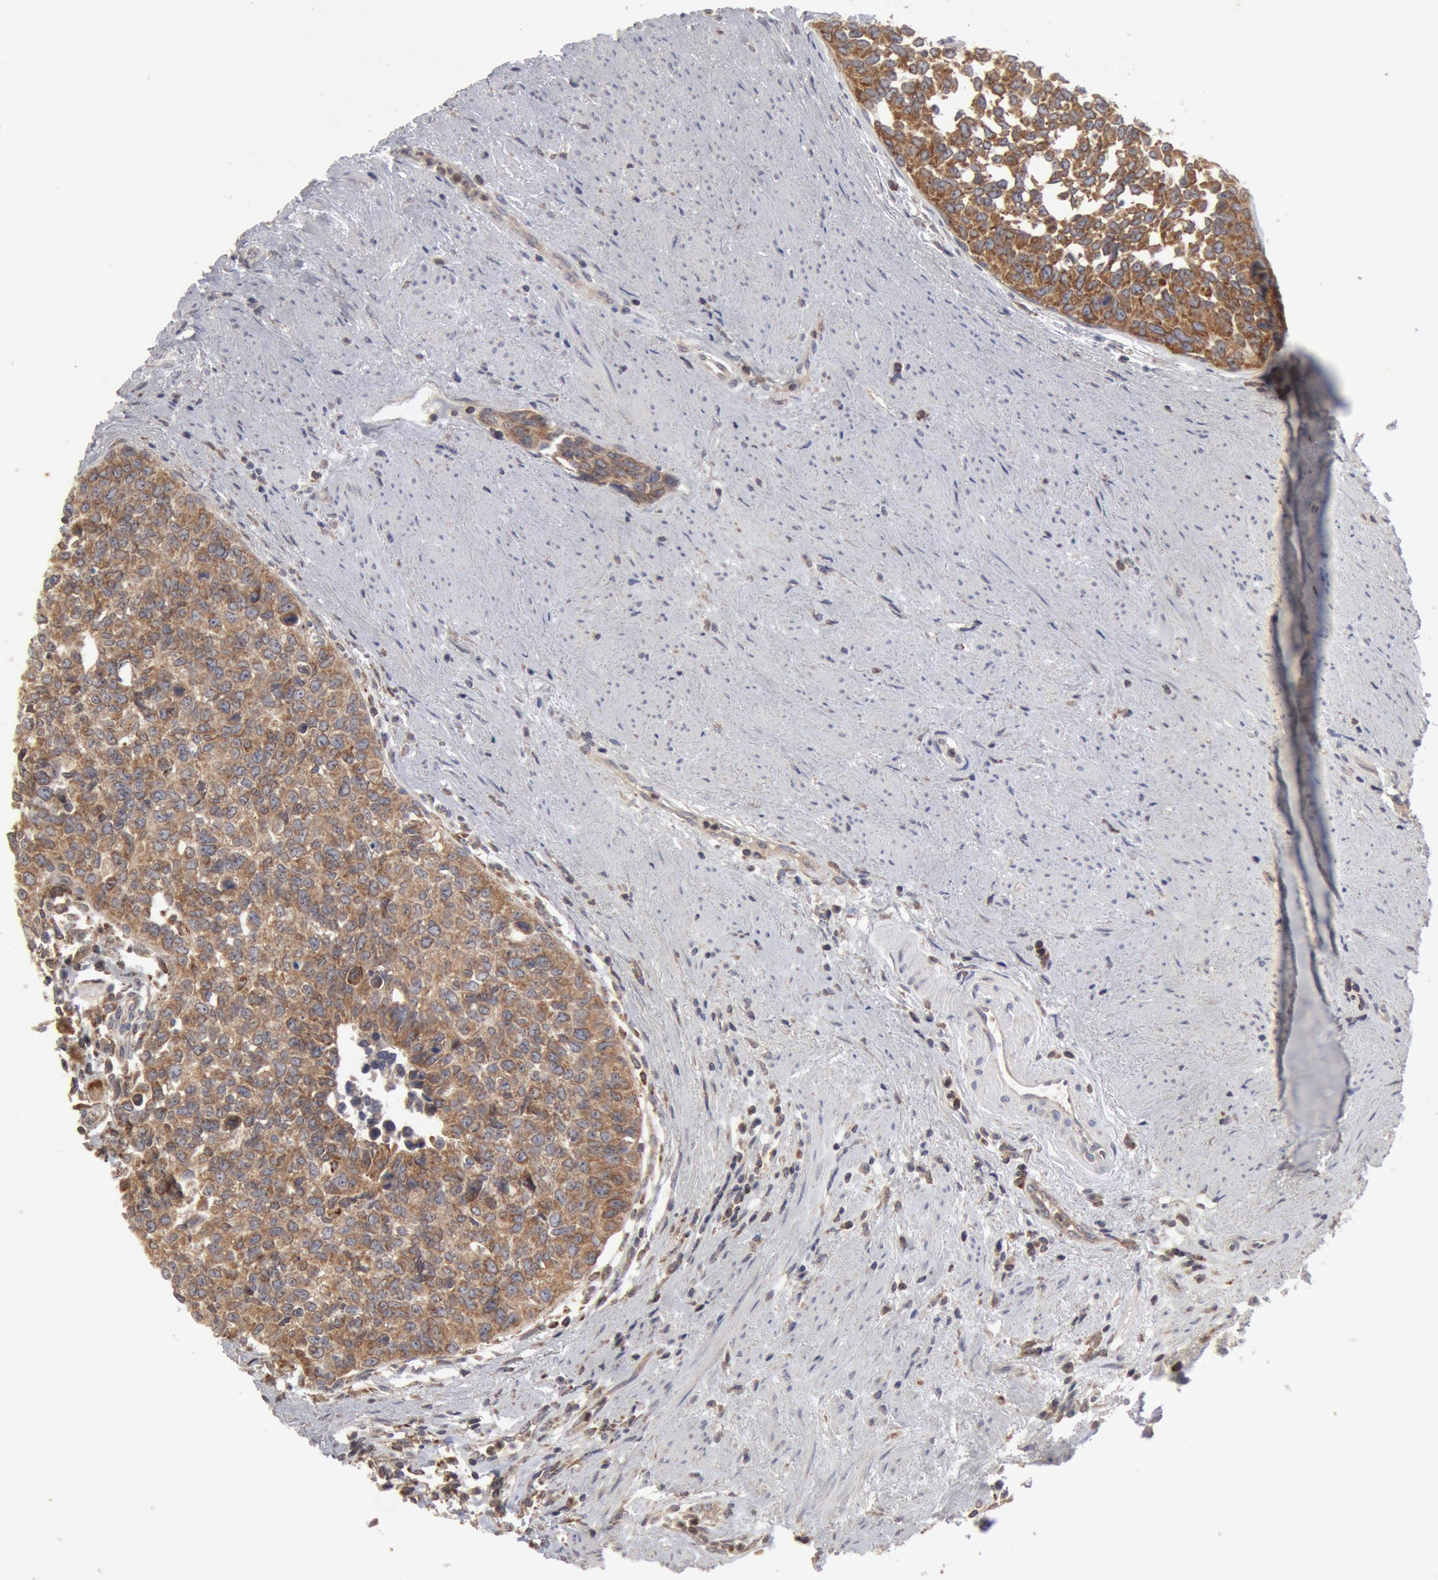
{"staining": {"intensity": "moderate", "quantity": ">75%", "location": "cytoplasmic/membranous"}, "tissue": "urothelial cancer", "cell_type": "Tumor cells", "image_type": "cancer", "snomed": [{"axis": "morphology", "description": "Urothelial carcinoma, High grade"}, {"axis": "topography", "description": "Urinary bladder"}], "caption": "Immunohistochemistry micrograph of human urothelial cancer stained for a protein (brown), which displays medium levels of moderate cytoplasmic/membranous staining in about >75% of tumor cells.", "gene": "OSBPL8", "patient": {"sex": "male", "age": 81}}